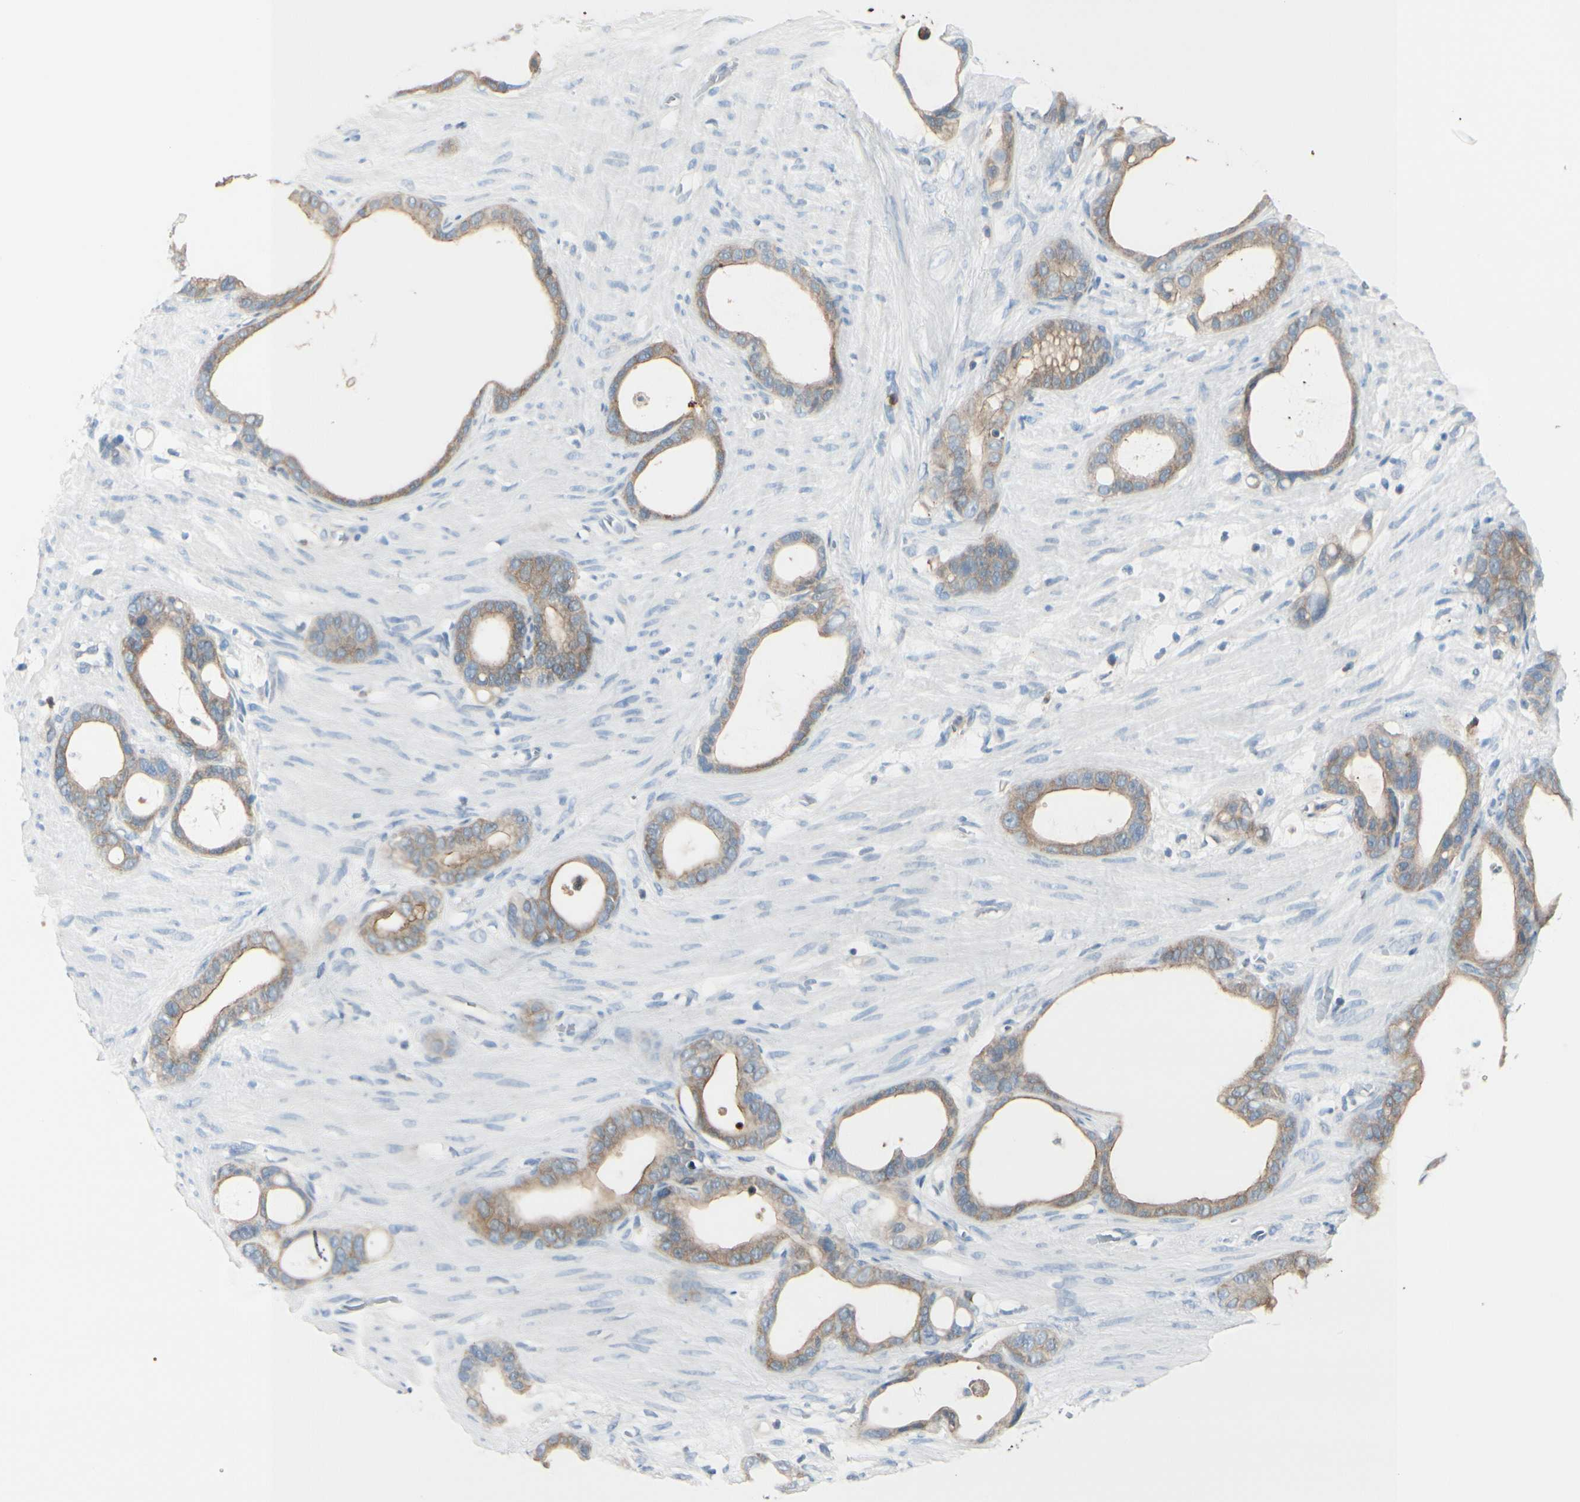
{"staining": {"intensity": "moderate", "quantity": ">75%", "location": "cytoplasmic/membranous"}, "tissue": "stomach cancer", "cell_type": "Tumor cells", "image_type": "cancer", "snomed": [{"axis": "morphology", "description": "Adenocarcinoma, NOS"}, {"axis": "topography", "description": "Stomach"}], "caption": "A brown stain labels moderate cytoplasmic/membranous expression of a protein in stomach cancer tumor cells. (DAB = brown stain, brightfield microscopy at high magnification).", "gene": "SLC9A3R1", "patient": {"sex": "female", "age": 75}}